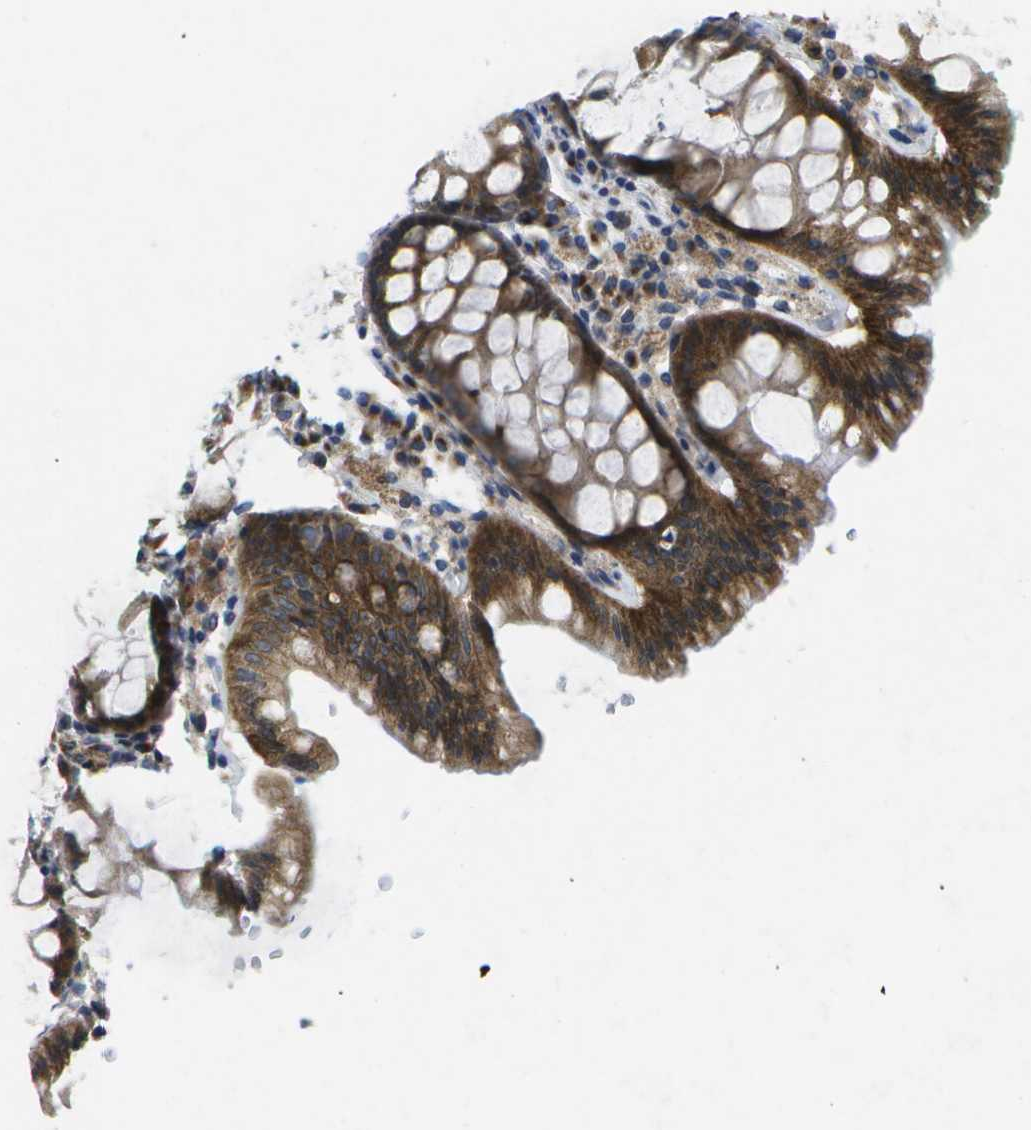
{"staining": {"intensity": "negative", "quantity": "none", "location": "none"}, "tissue": "colon", "cell_type": "Endothelial cells", "image_type": "normal", "snomed": [{"axis": "morphology", "description": "Normal tissue, NOS"}, {"axis": "topography", "description": "Colon"}], "caption": "There is no significant expression in endothelial cells of colon. Nuclei are stained in blue.", "gene": "KDELR1", "patient": {"sex": "female", "age": 55}}